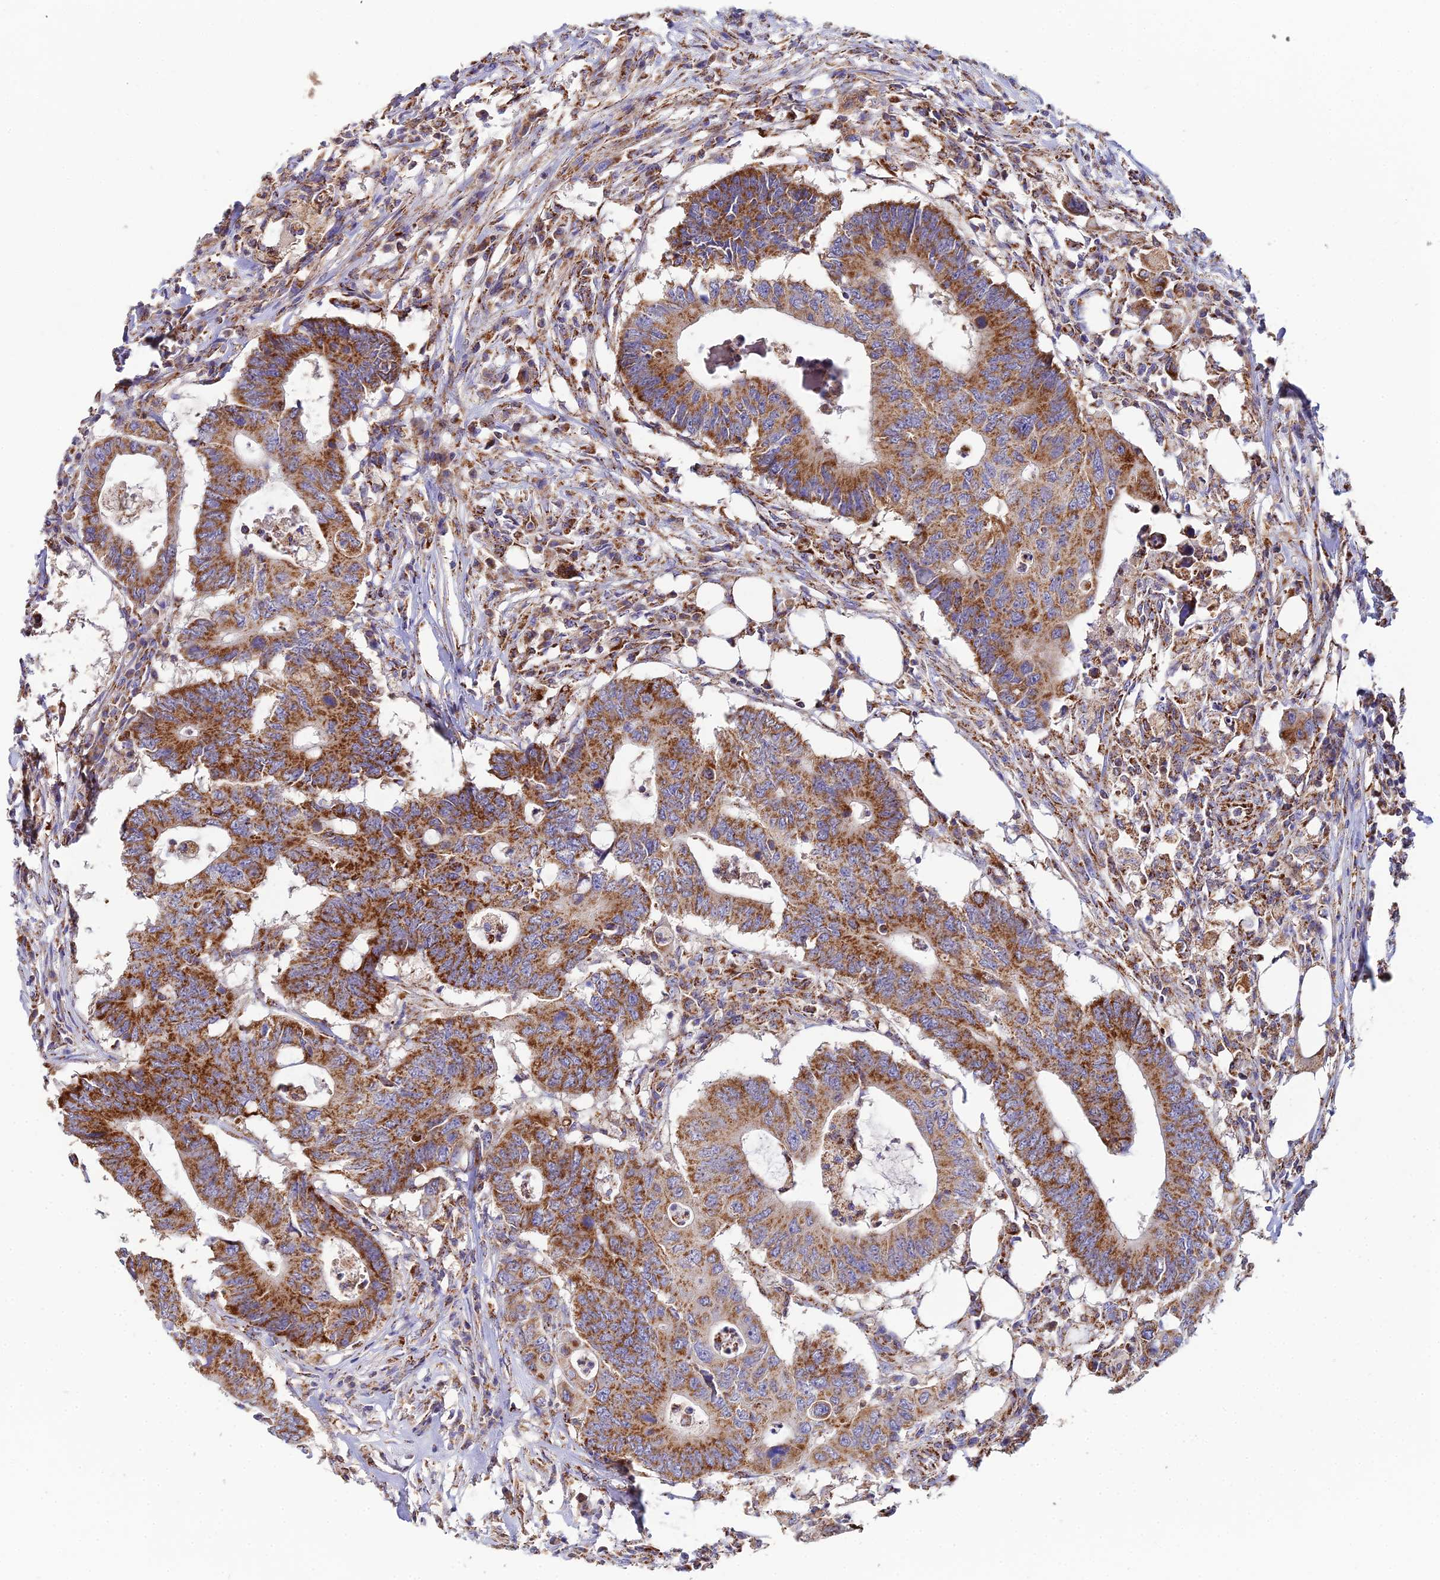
{"staining": {"intensity": "strong", "quantity": ">75%", "location": "cytoplasmic/membranous"}, "tissue": "colorectal cancer", "cell_type": "Tumor cells", "image_type": "cancer", "snomed": [{"axis": "morphology", "description": "Adenocarcinoma, NOS"}, {"axis": "topography", "description": "Colon"}], "caption": "Adenocarcinoma (colorectal) stained with DAB (3,3'-diaminobenzidine) IHC demonstrates high levels of strong cytoplasmic/membranous staining in approximately >75% of tumor cells.", "gene": "NIPSNAP3A", "patient": {"sex": "male", "age": 71}}